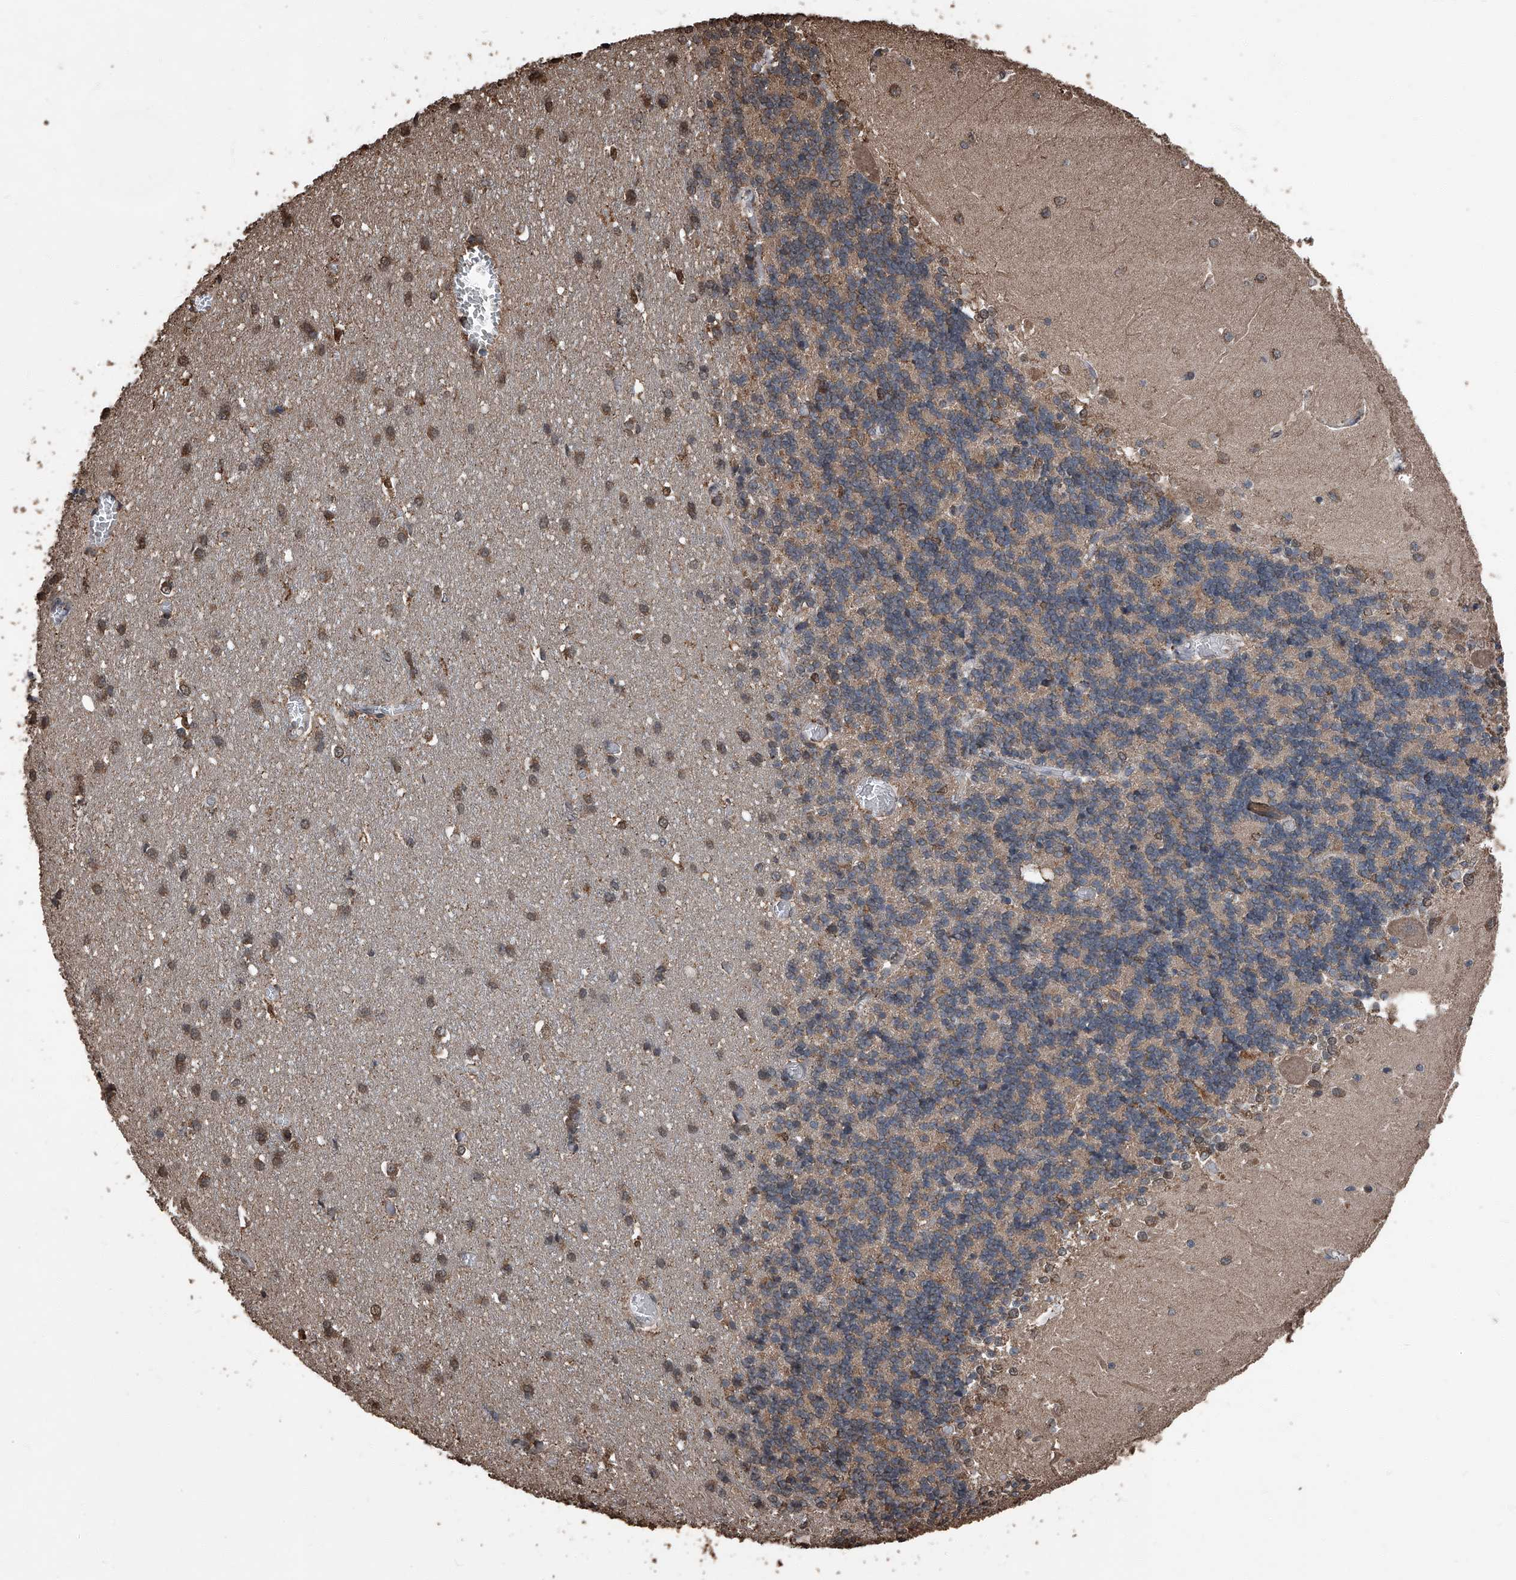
{"staining": {"intensity": "moderate", "quantity": ">75%", "location": "cytoplasmic/membranous"}, "tissue": "cerebellum", "cell_type": "Cells in granular layer", "image_type": "normal", "snomed": [{"axis": "morphology", "description": "Normal tissue, NOS"}, {"axis": "topography", "description": "Cerebellum"}], "caption": "An immunohistochemistry histopathology image of normal tissue is shown. Protein staining in brown shows moderate cytoplasmic/membranous positivity in cerebellum within cells in granular layer.", "gene": "STARD7", "patient": {"sex": "male", "age": 37}}